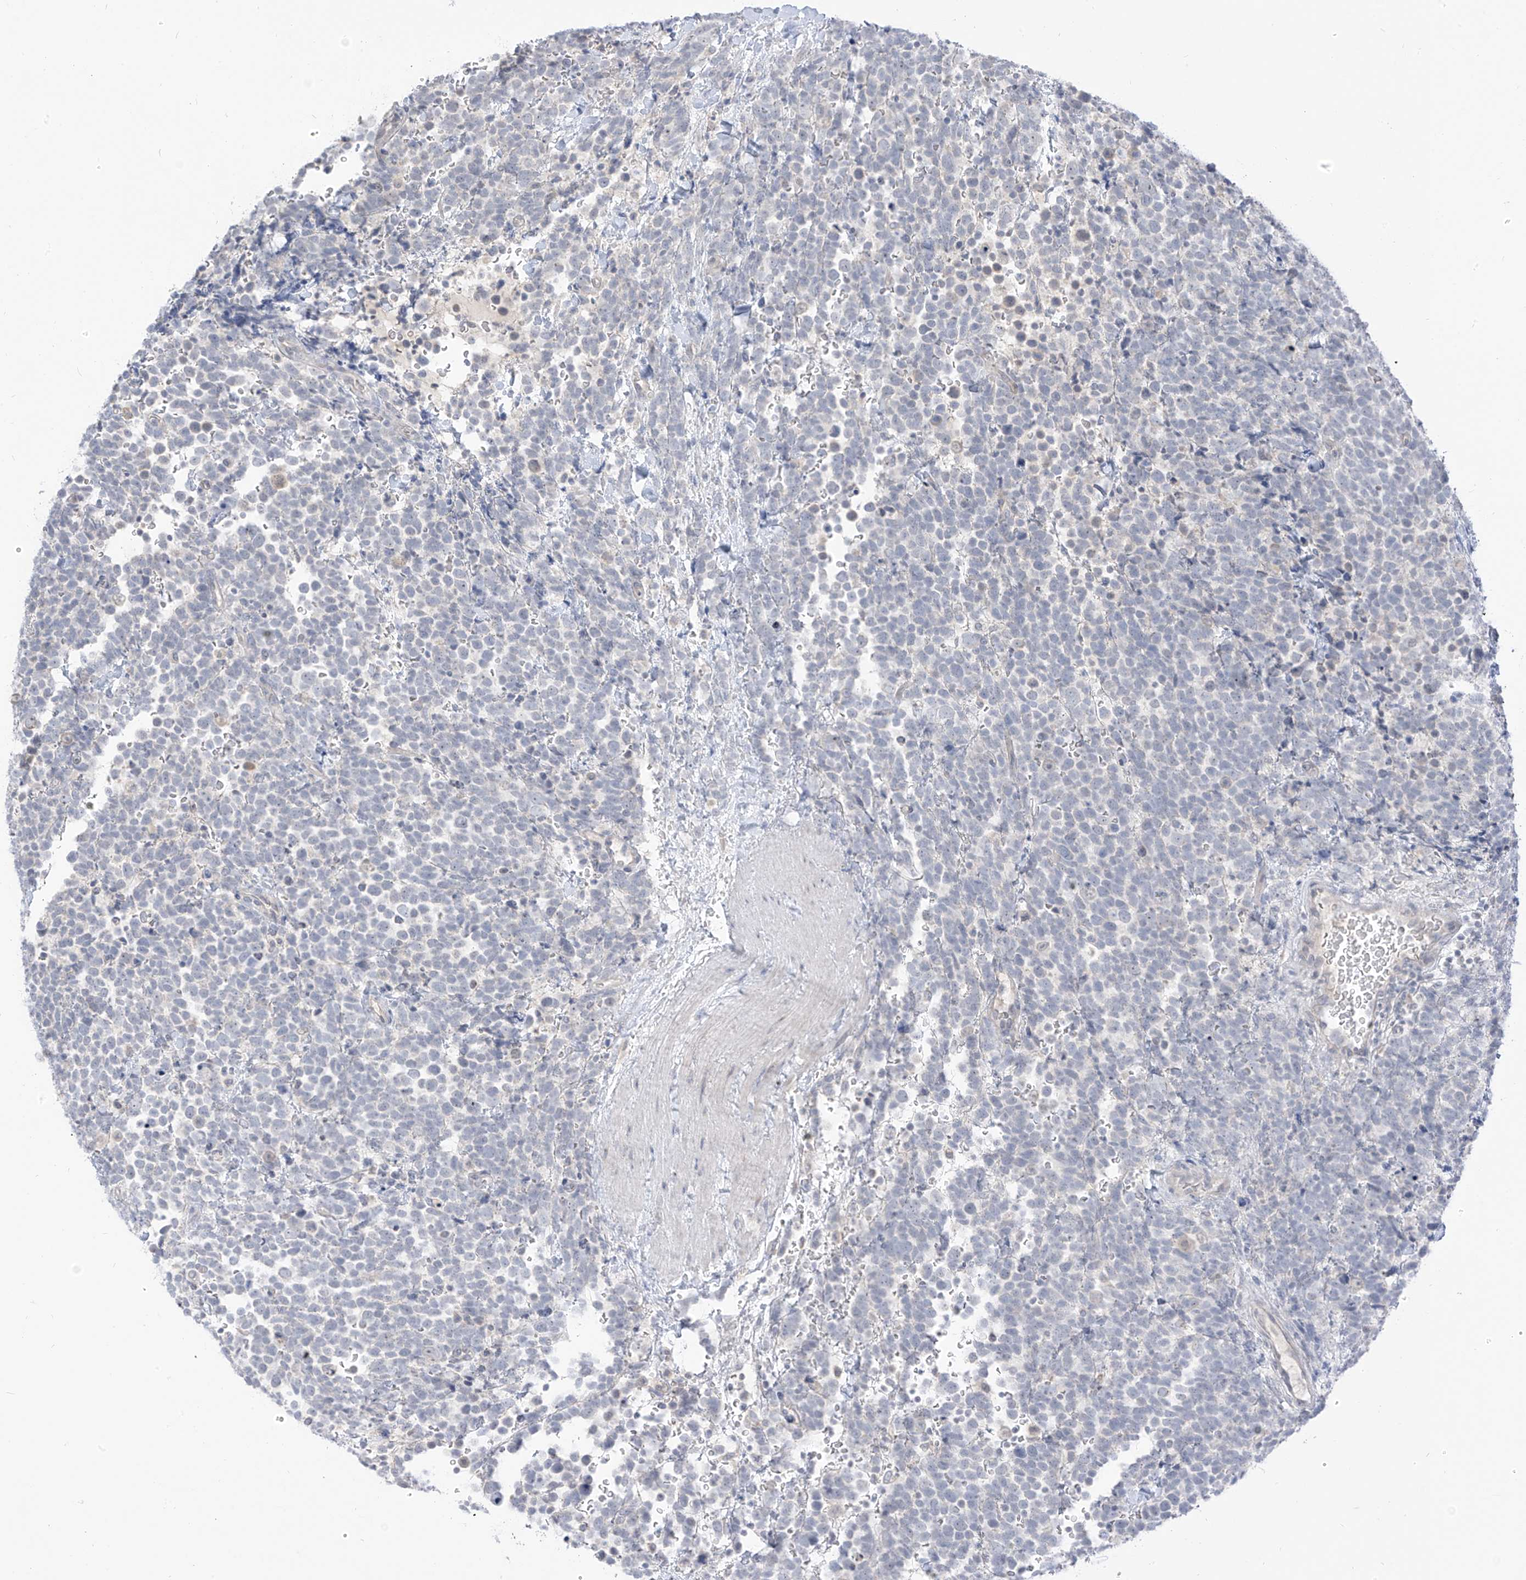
{"staining": {"intensity": "negative", "quantity": "none", "location": "none"}, "tissue": "urothelial cancer", "cell_type": "Tumor cells", "image_type": "cancer", "snomed": [{"axis": "morphology", "description": "Urothelial carcinoma, High grade"}, {"axis": "topography", "description": "Urinary bladder"}], "caption": "A photomicrograph of urothelial cancer stained for a protein exhibits no brown staining in tumor cells.", "gene": "C2orf42", "patient": {"sex": "female", "age": 82}}